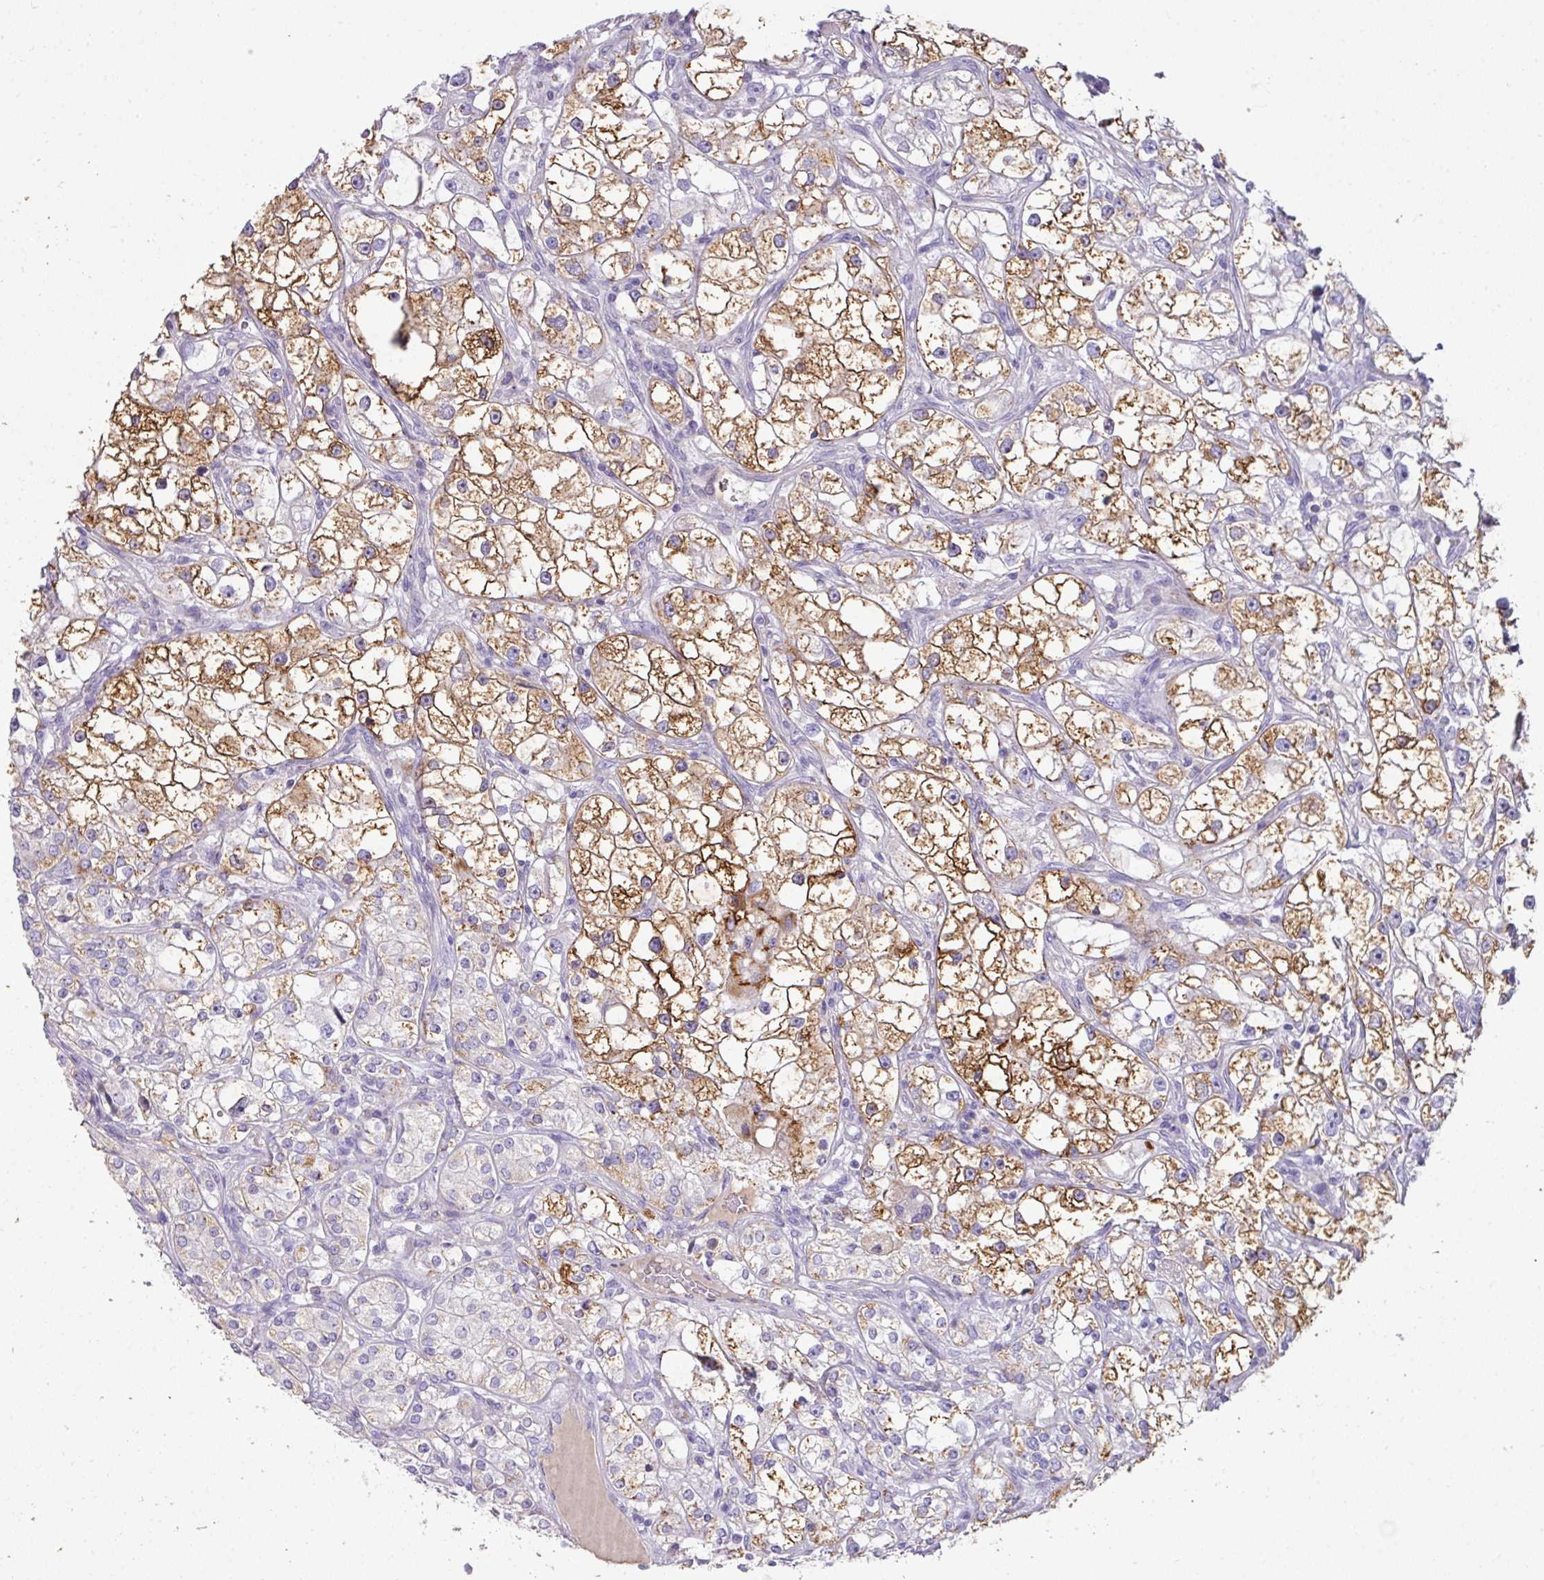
{"staining": {"intensity": "moderate", "quantity": "25%-75%", "location": "cytoplasmic/membranous"}, "tissue": "renal cancer", "cell_type": "Tumor cells", "image_type": "cancer", "snomed": [{"axis": "morphology", "description": "Adenocarcinoma, NOS"}, {"axis": "topography", "description": "Kidney"}], "caption": "Immunohistochemistry micrograph of renal adenocarcinoma stained for a protein (brown), which shows medium levels of moderate cytoplasmic/membranous staining in approximately 25%-75% of tumor cells.", "gene": "OR6C6", "patient": {"sex": "male", "age": 77}}